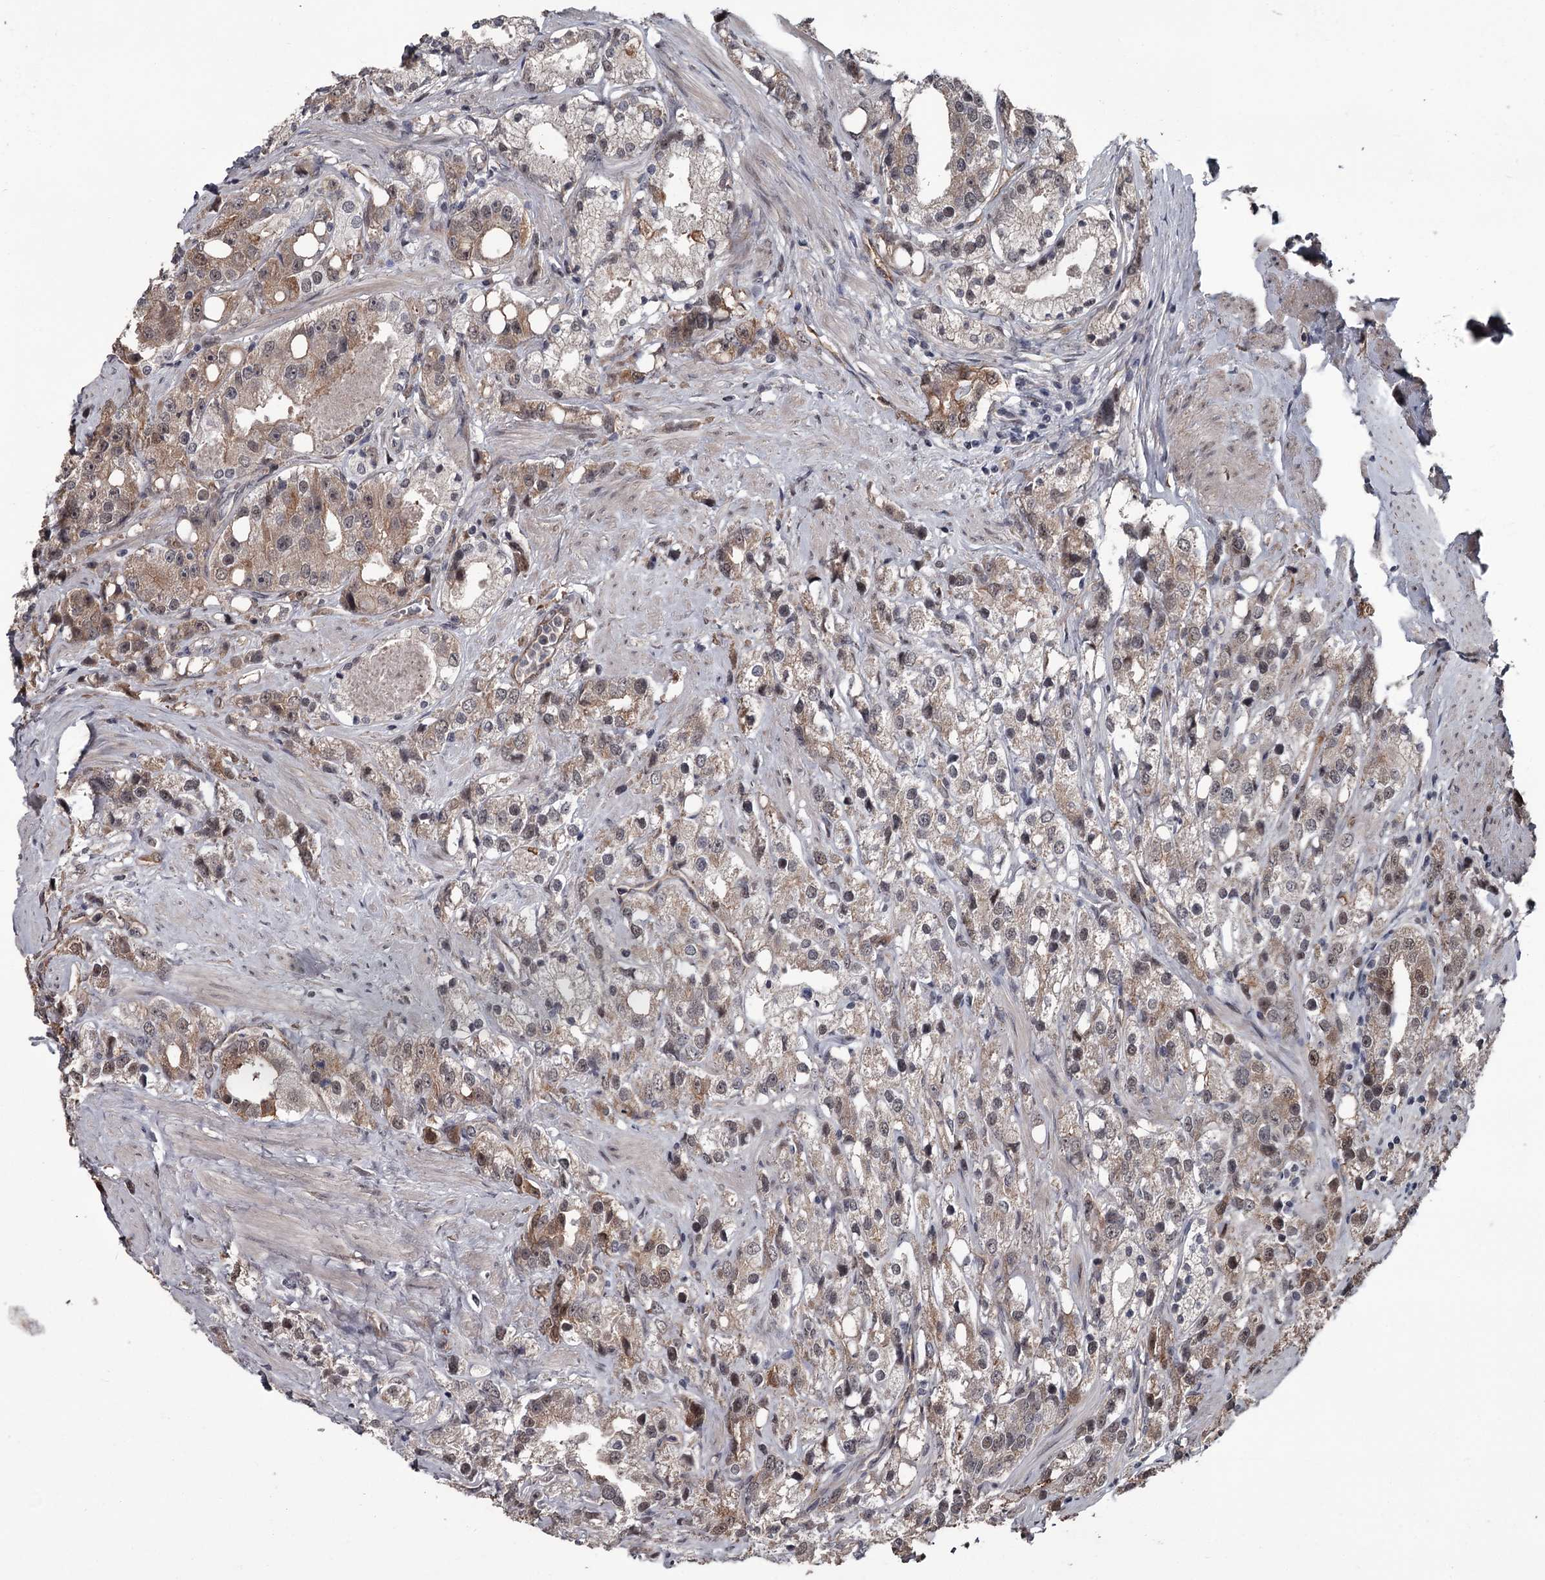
{"staining": {"intensity": "moderate", "quantity": ">75%", "location": "cytoplasmic/membranous"}, "tissue": "prostate cancer", "cell_type": "Tumor cells", "image_type": "cancer", "snomed": [{"axis": "morphology", "description": "Adenocarcinoma, NOS"}, {"axis": "topography", "description": "Prostate"}], "caption": "About >75% of tumor cells in human adenocarcinoma (prostate) exhibit moderate cytoplasmic/membranous protein positivity as visualized by brown immunohistochemical staining.", "gene": "CDC42EP2", "patient": {"sex": "male", "age": 79}}